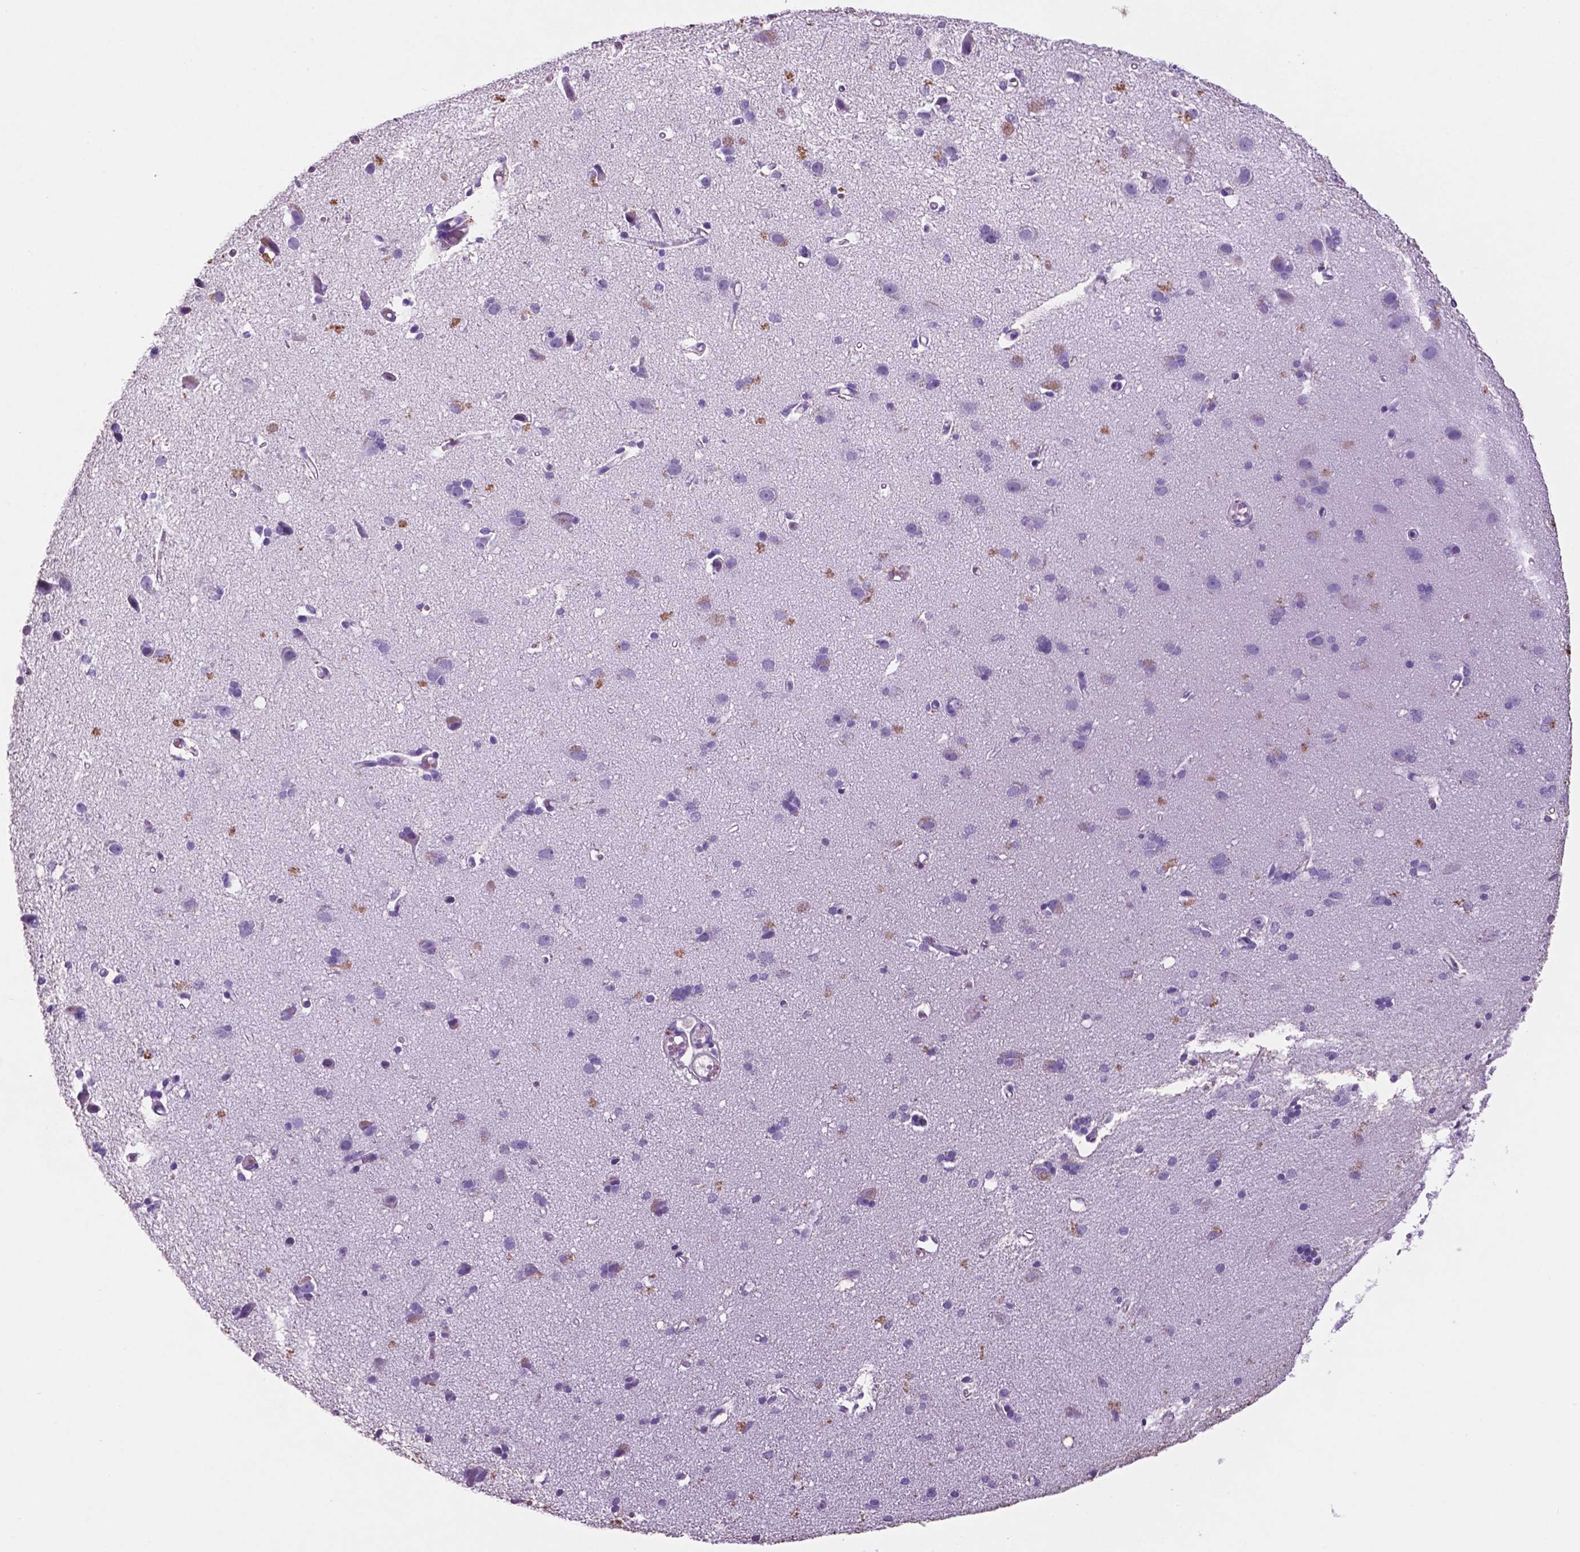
{"staining": {"intensity": "negative", "quantity": "none", "location": "none"}, "tissue": "cerebral cortex", "cell_type": "Endothelial cells", "image_type": "normal", "snomed": [{"axis": "morphology", "description": "Normal tissue, NOS"}, {"axis": "morphology", "description": "Glioma, malignant, High grade"}, {"axis": "topography", "description": "Cerebral cortex"}], "caption": "IHC photomicrograph of benign cerebral cortex: cerebral cortex stained with DAB displays no significant protein expression in endothelial cells. (Stains: DAB immunohistochemistry with hematoxylin counter stain, Microscopy: brightfield microscopy at high magnification).", "gene": "C18orf21", "patient": {"sex": "male", "age": 71}}